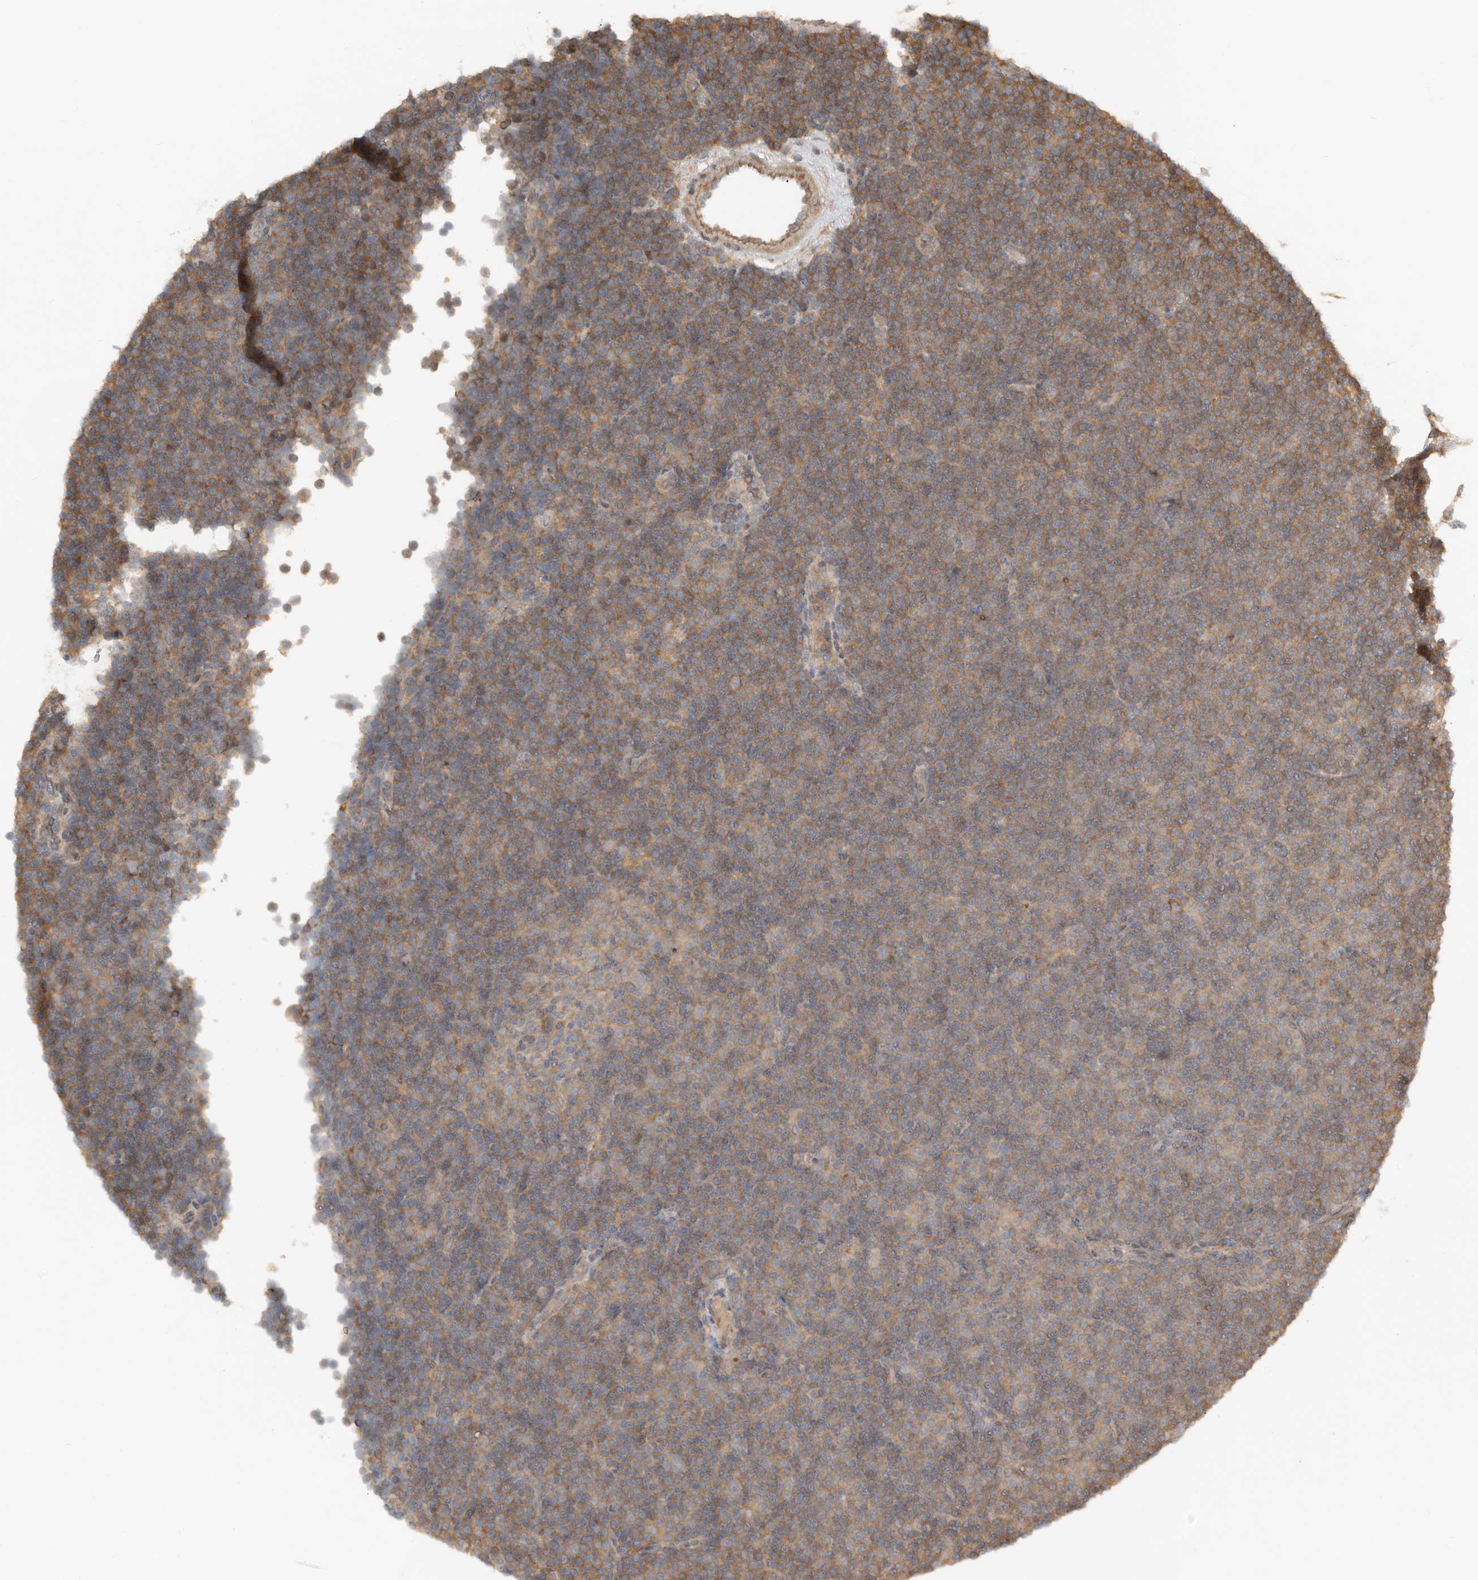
{"staining": {"intensity": "moderate", "quantity": ">75%", "location": "cytoplasmic/membranous"}, "tissue": "lymphoma", "cell_type": "Tumor cells", "image_type": "cancer", "snomed": [{"axis": "morphology", "description": "Malignant lymphoma, non-Hodgkin's type, Low grade"}, {"axis": "topography", "description": "Lymph node"}], "caption": "Immunohistochemistry of malignant lymphoma, non-Hodgkin's type (low-grade) demonstrates medium levels of moderate cytoplasmic/membranous staining in about >75% of tumor cells.", "gene": "TEAD3", "patient": {"sex": "female", "age": 67}}